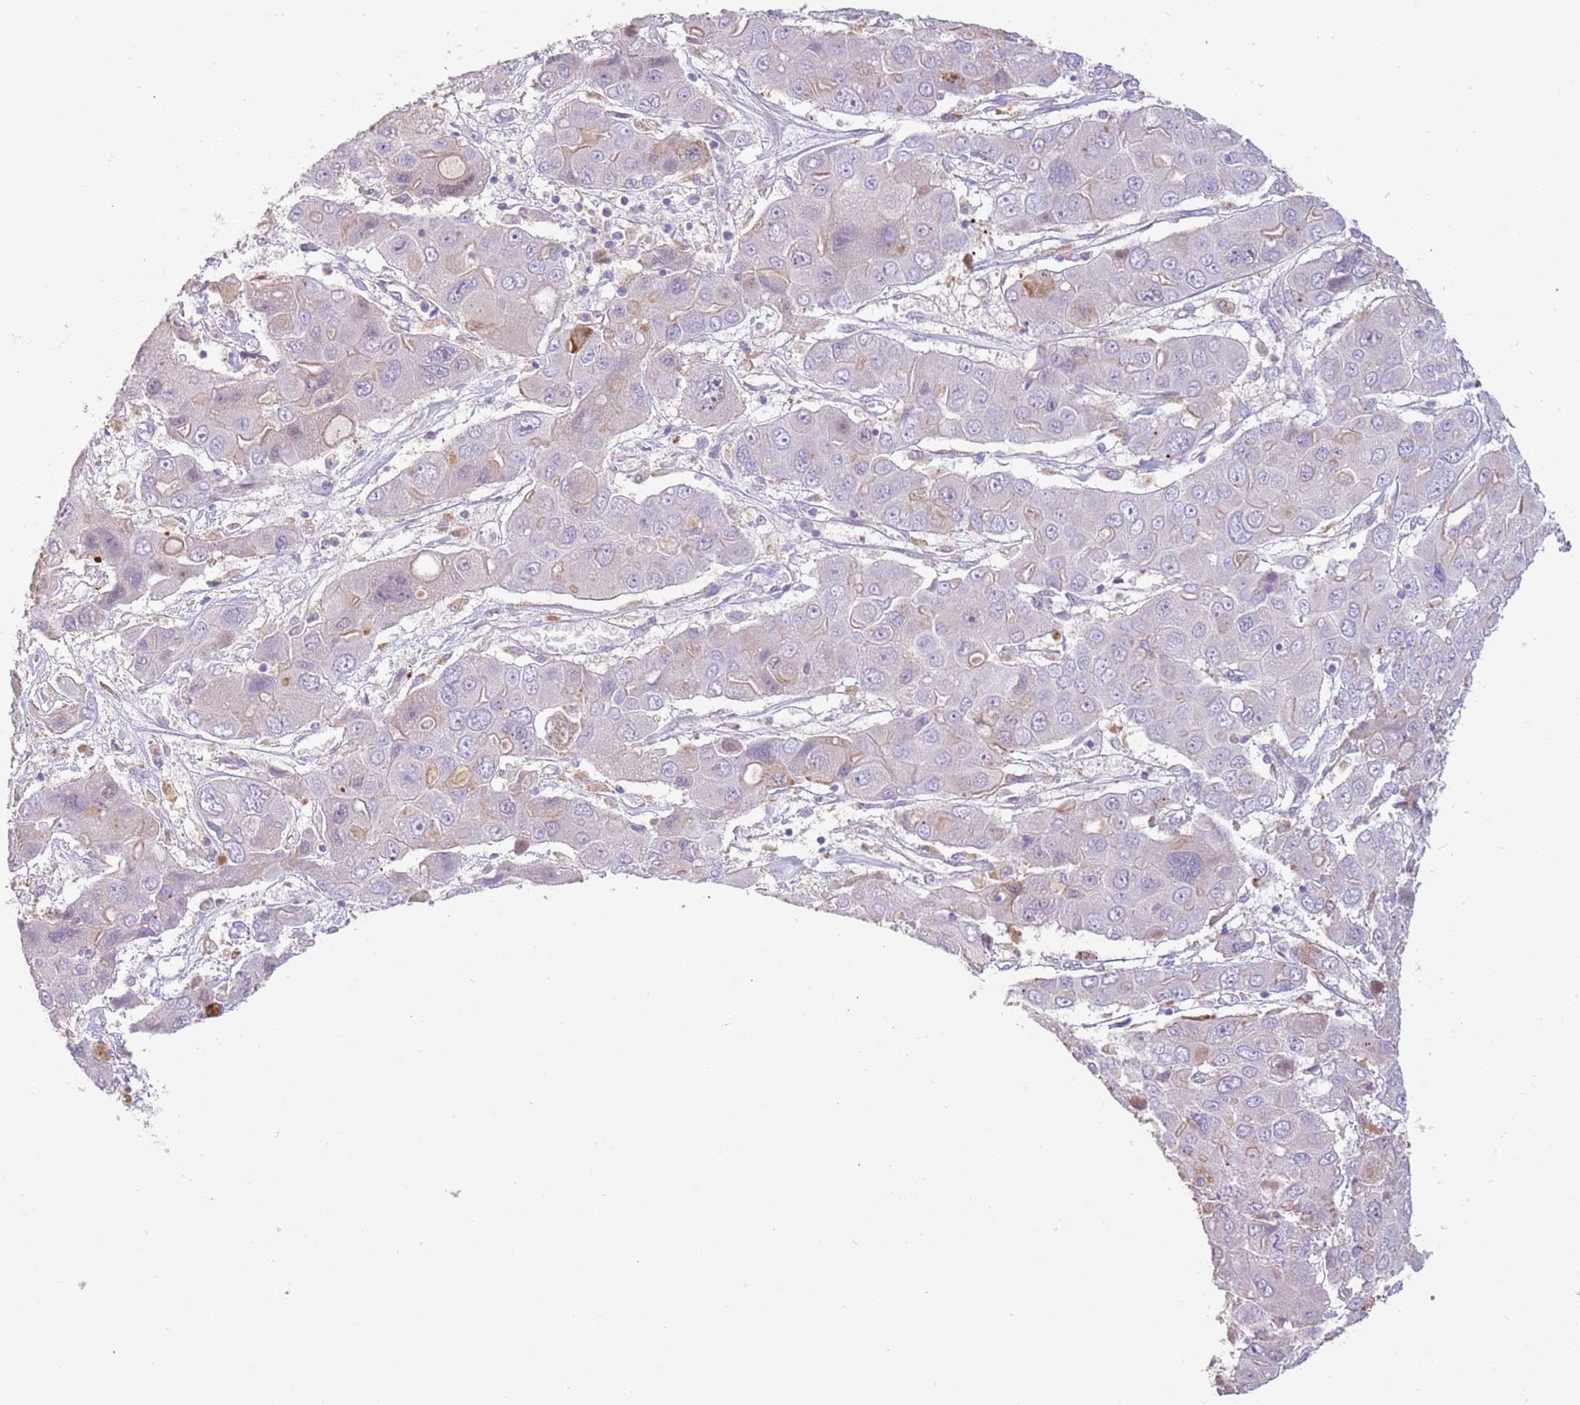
{"staining": {"intensity": "negative", "quantity": "none", "location": "none"}, "tissue": "liver cancer", "cell_type": "Tumor cells", "image_type": "cancer", "snomed": [{"axis": "morphology", "description": "Cholangiocarcinoma"}, {"axis": "topography", "description": "Liver"}], "caption": "This is a image of immunohistochemistry staining of liver cancer (cholangiocarcinoma), which shows no expression in tumor cells.", "gene": "SFTPA1", "patient": {"sex": "male", "age": 67}}